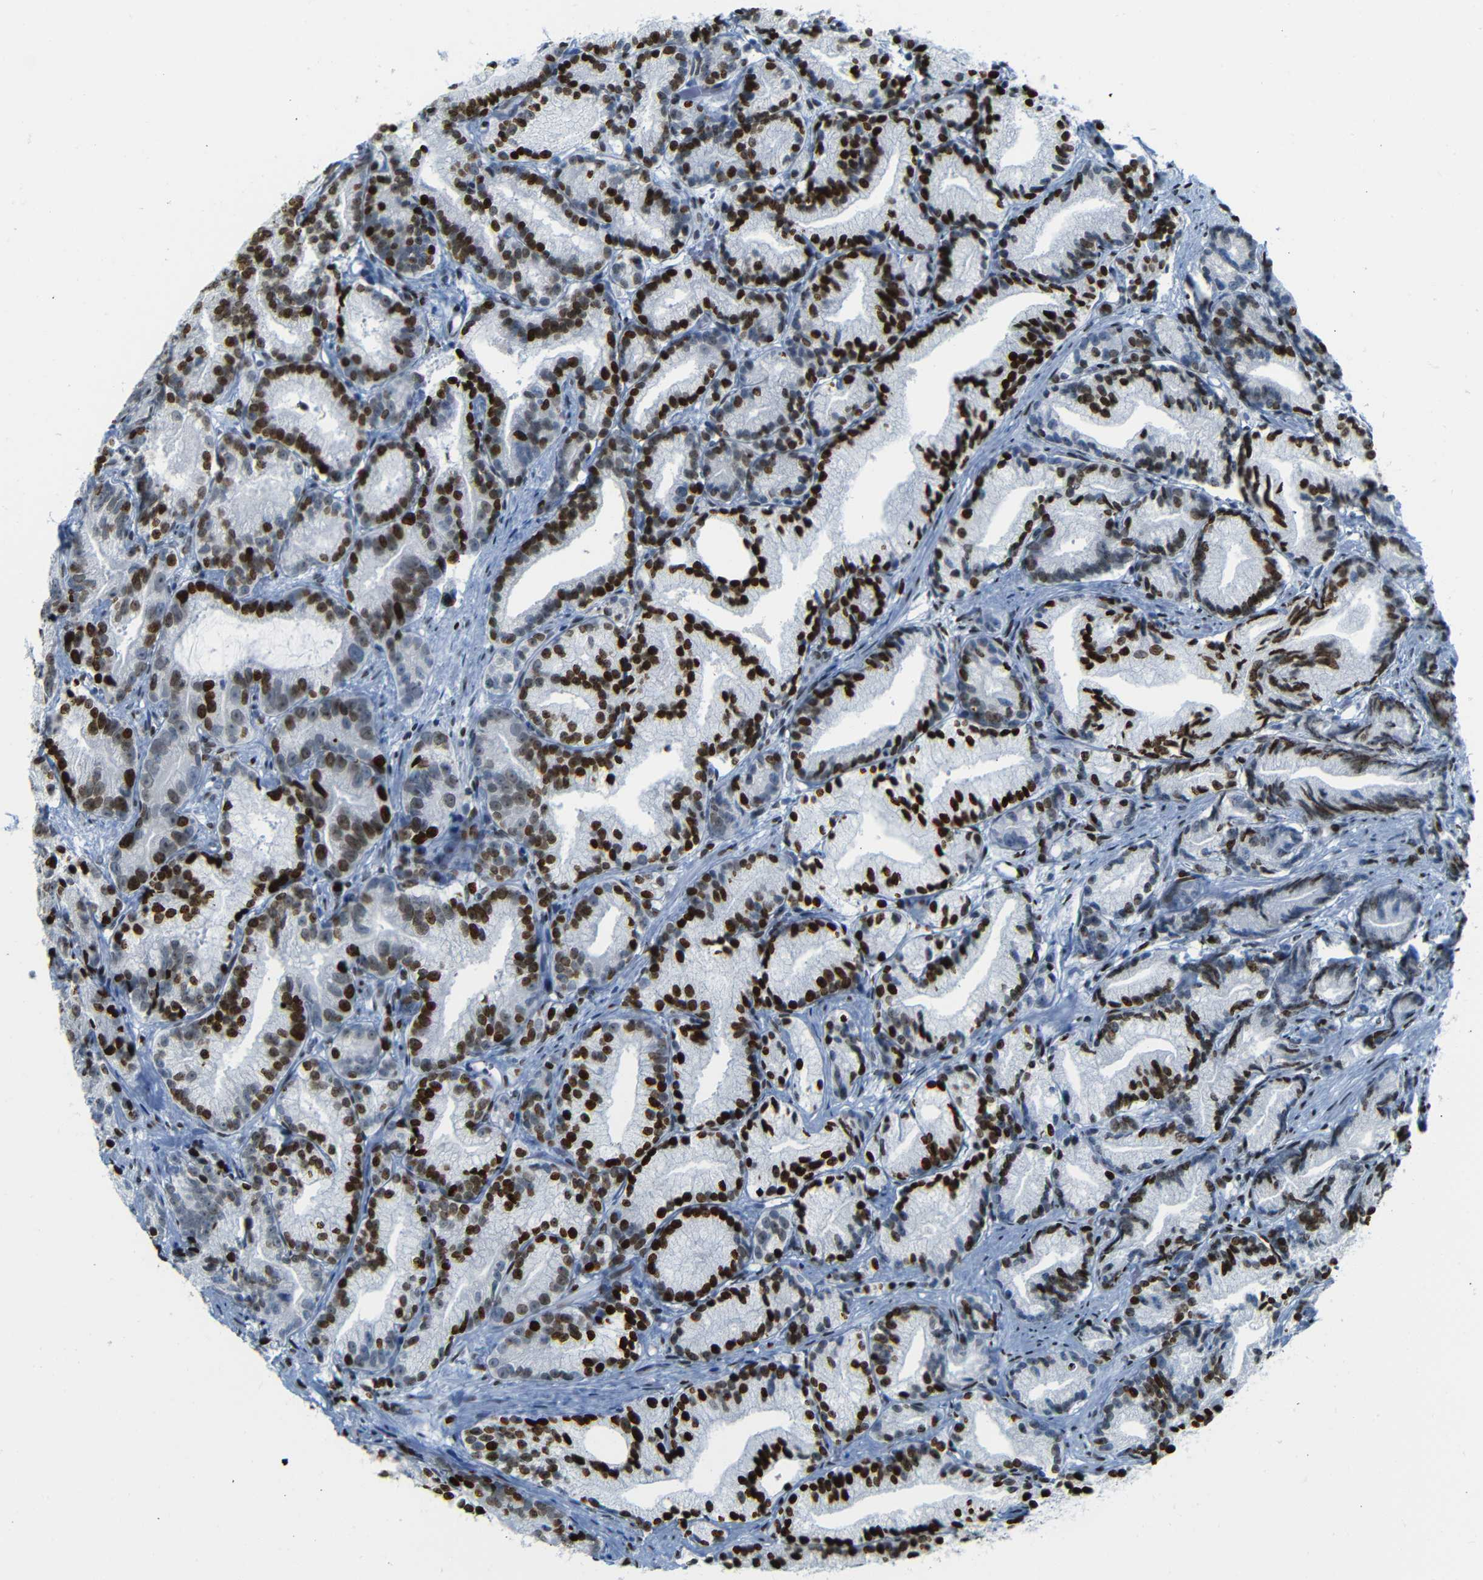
{"staining": {"intensity": "strong", "quantity": ">75%", "location": "nuclear"}, "tissue": "prostate cancer", "cell_type": "Tumor cells", "image_type": "cancer", "snomed": [{"axis": "morphology", "description": "Adenocarcinoma, Low grade"}, {"axis": "topography", "description": "Prostate"}], "caption": "An immunohistochemistry micrograph of tumor tissue is shown. Protein staining in brown labels strong nuclear positivity in prostate low-grade adenocarcinoma within tumor cells. The protein of interest is stained brown, and the nuclei are stained in blue (DAB IHC with brightfield microscopy, high magnification).", "gene": "NPIPB15", "patient": {"sex": "male", "age": 89}}